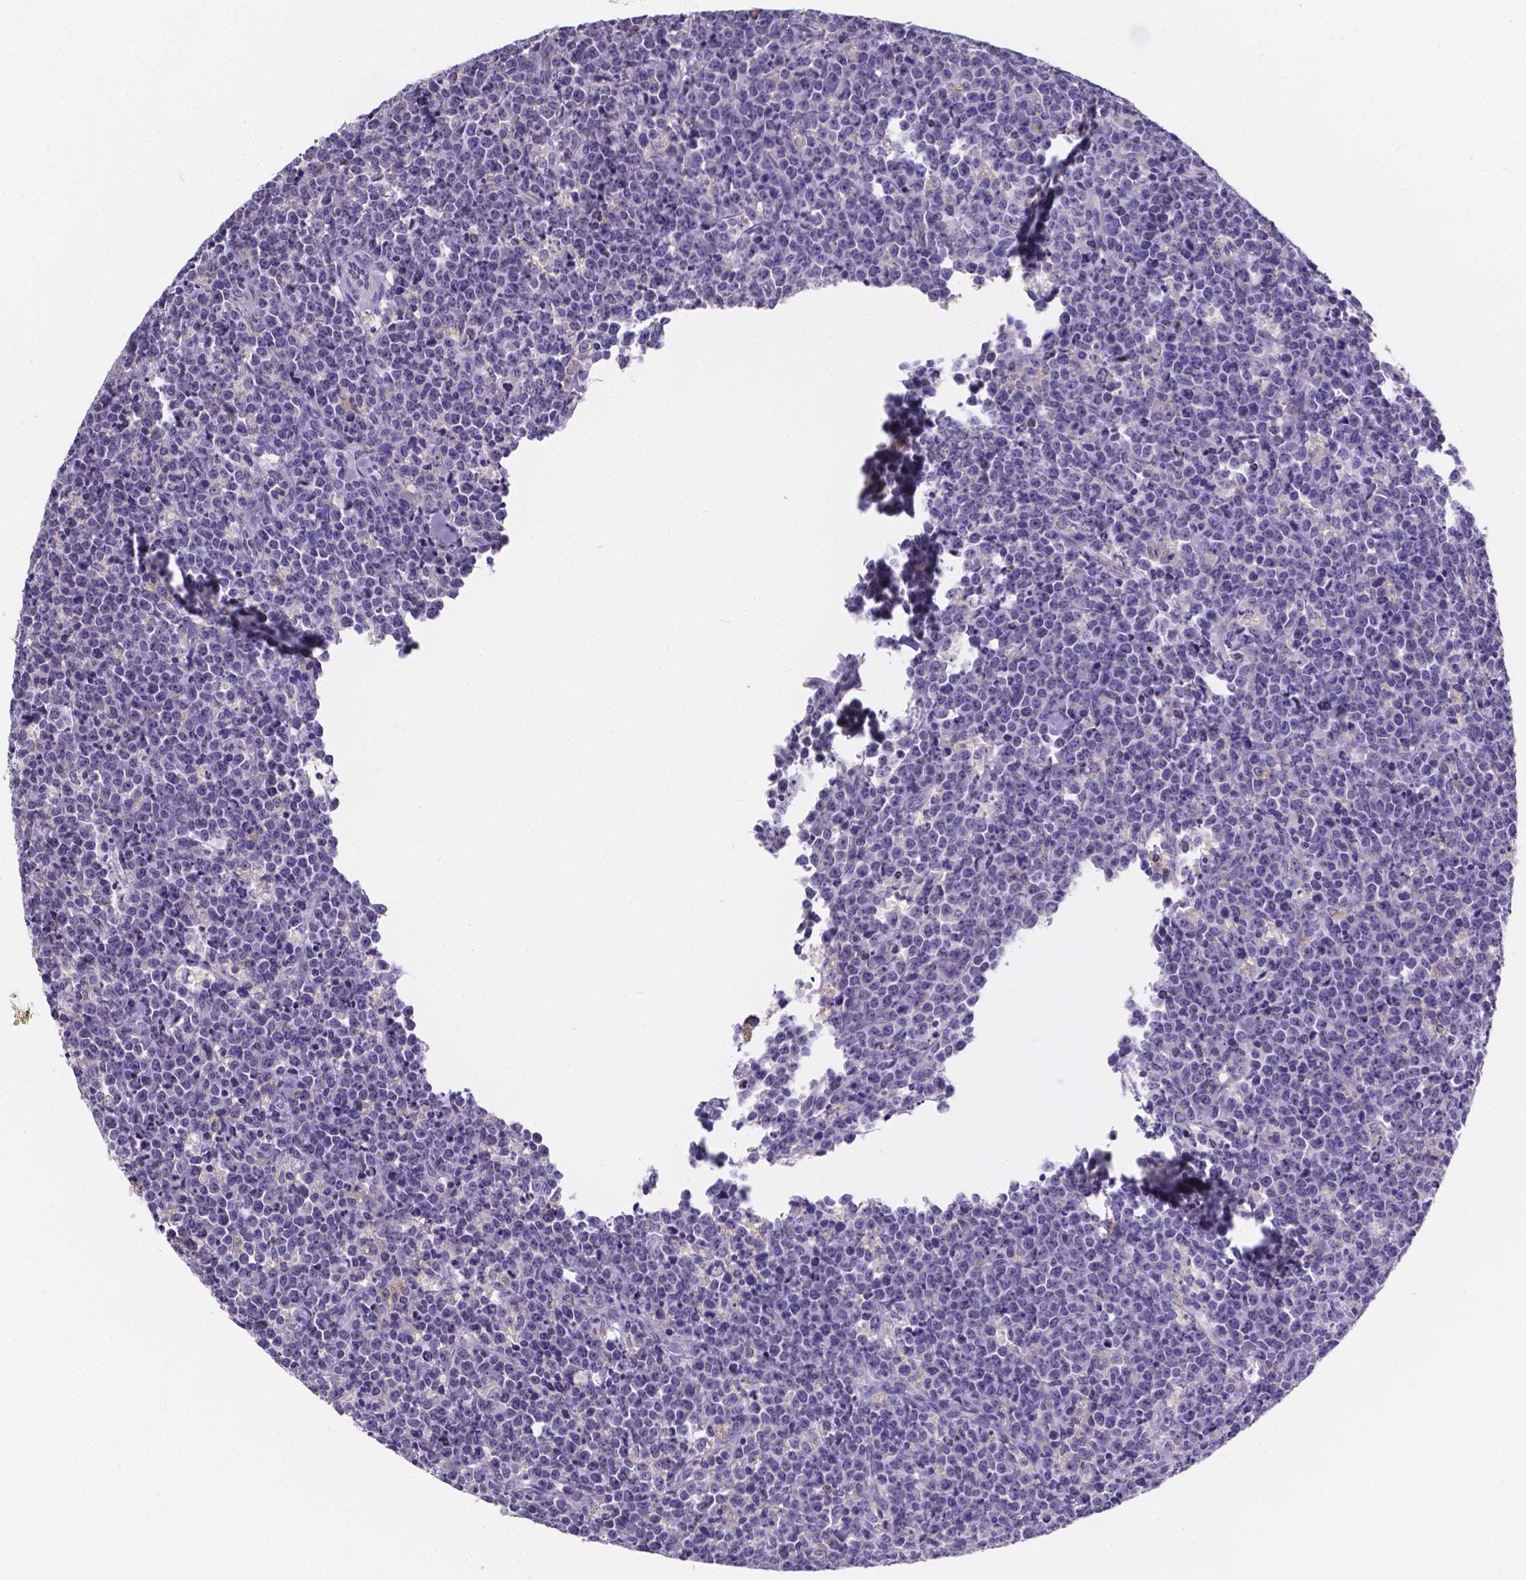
{"staining": {"intensity": "negative", "quantity": "none", "location": "none"}, "tissue": "lymphoma", "cell_type": "Tumor cells", "image_type": "cancer", "snomed": [{"axis": "morphology", "description": "Malignant lymphoma, non-Hodgkin's type, High grade"}, {"axis": "topography", "description": "Small intestine"}], "caption": "This is an immunohistochemistry photomicrograph of human high-grade malignant lymphoma, non-Hodgkin's type. There is no positivity in tumor cells.", "gene": "ATP6V1D", "patient": {"sex": "female", "age": 56}}